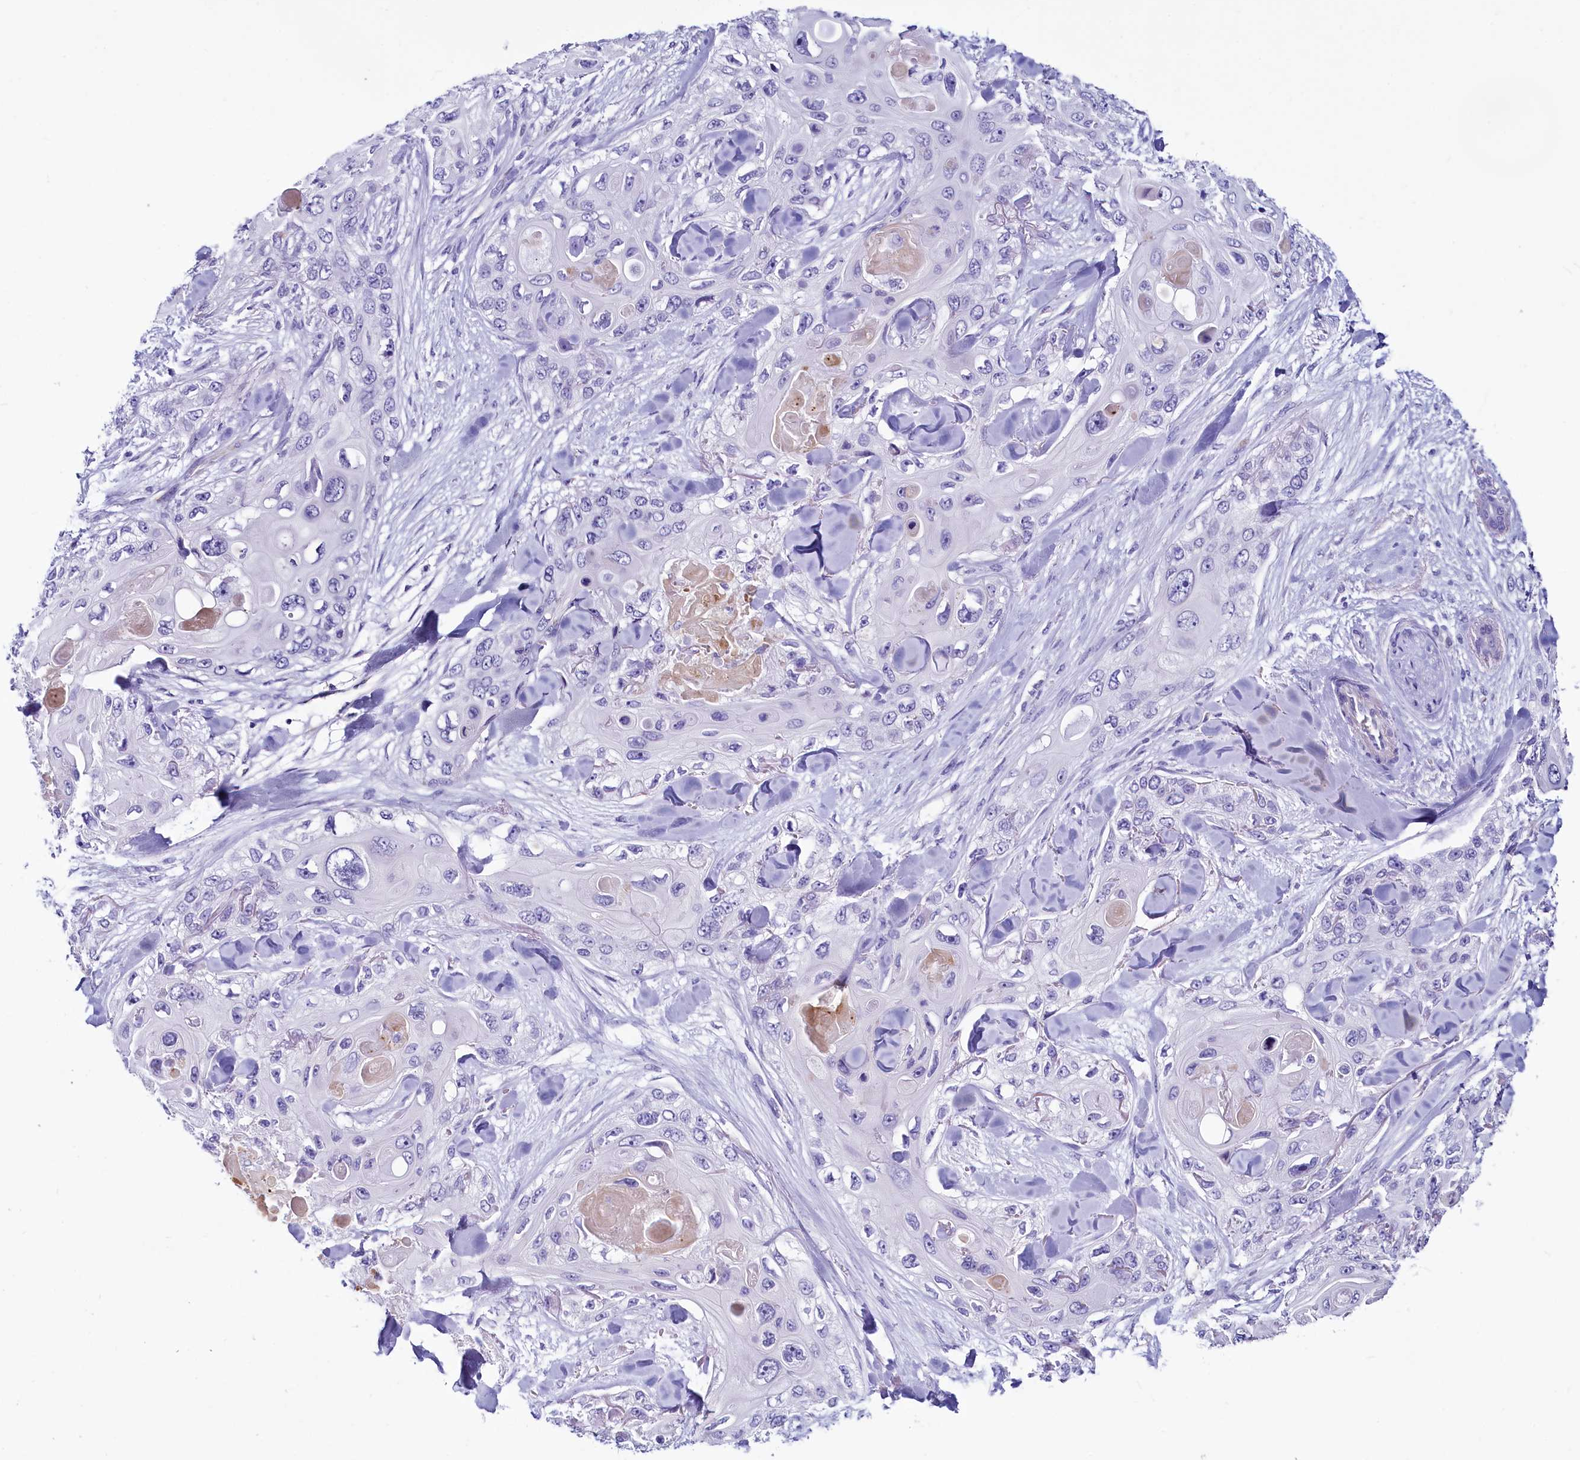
{"staining": {"intensity": "negative", "quantity": "none", "location": "none"}, "tissue": "skin cancer", "cell_type": "Tumor cells", "image_type": "cancer", "snomed": [{"axis": "morphology", "description": "Normal tissue, NOS"}, {"axis": "morphology", "description": "Squamous cell carcinoma, NOS"}, {"axis": "topography", "description": "Skin"}], "caption": "Tumor cells are negative for brown protein staining in squamous cell carcinoma (skin).", "gene": "INSC", "patient": {"sex": "male", "age": 72}}